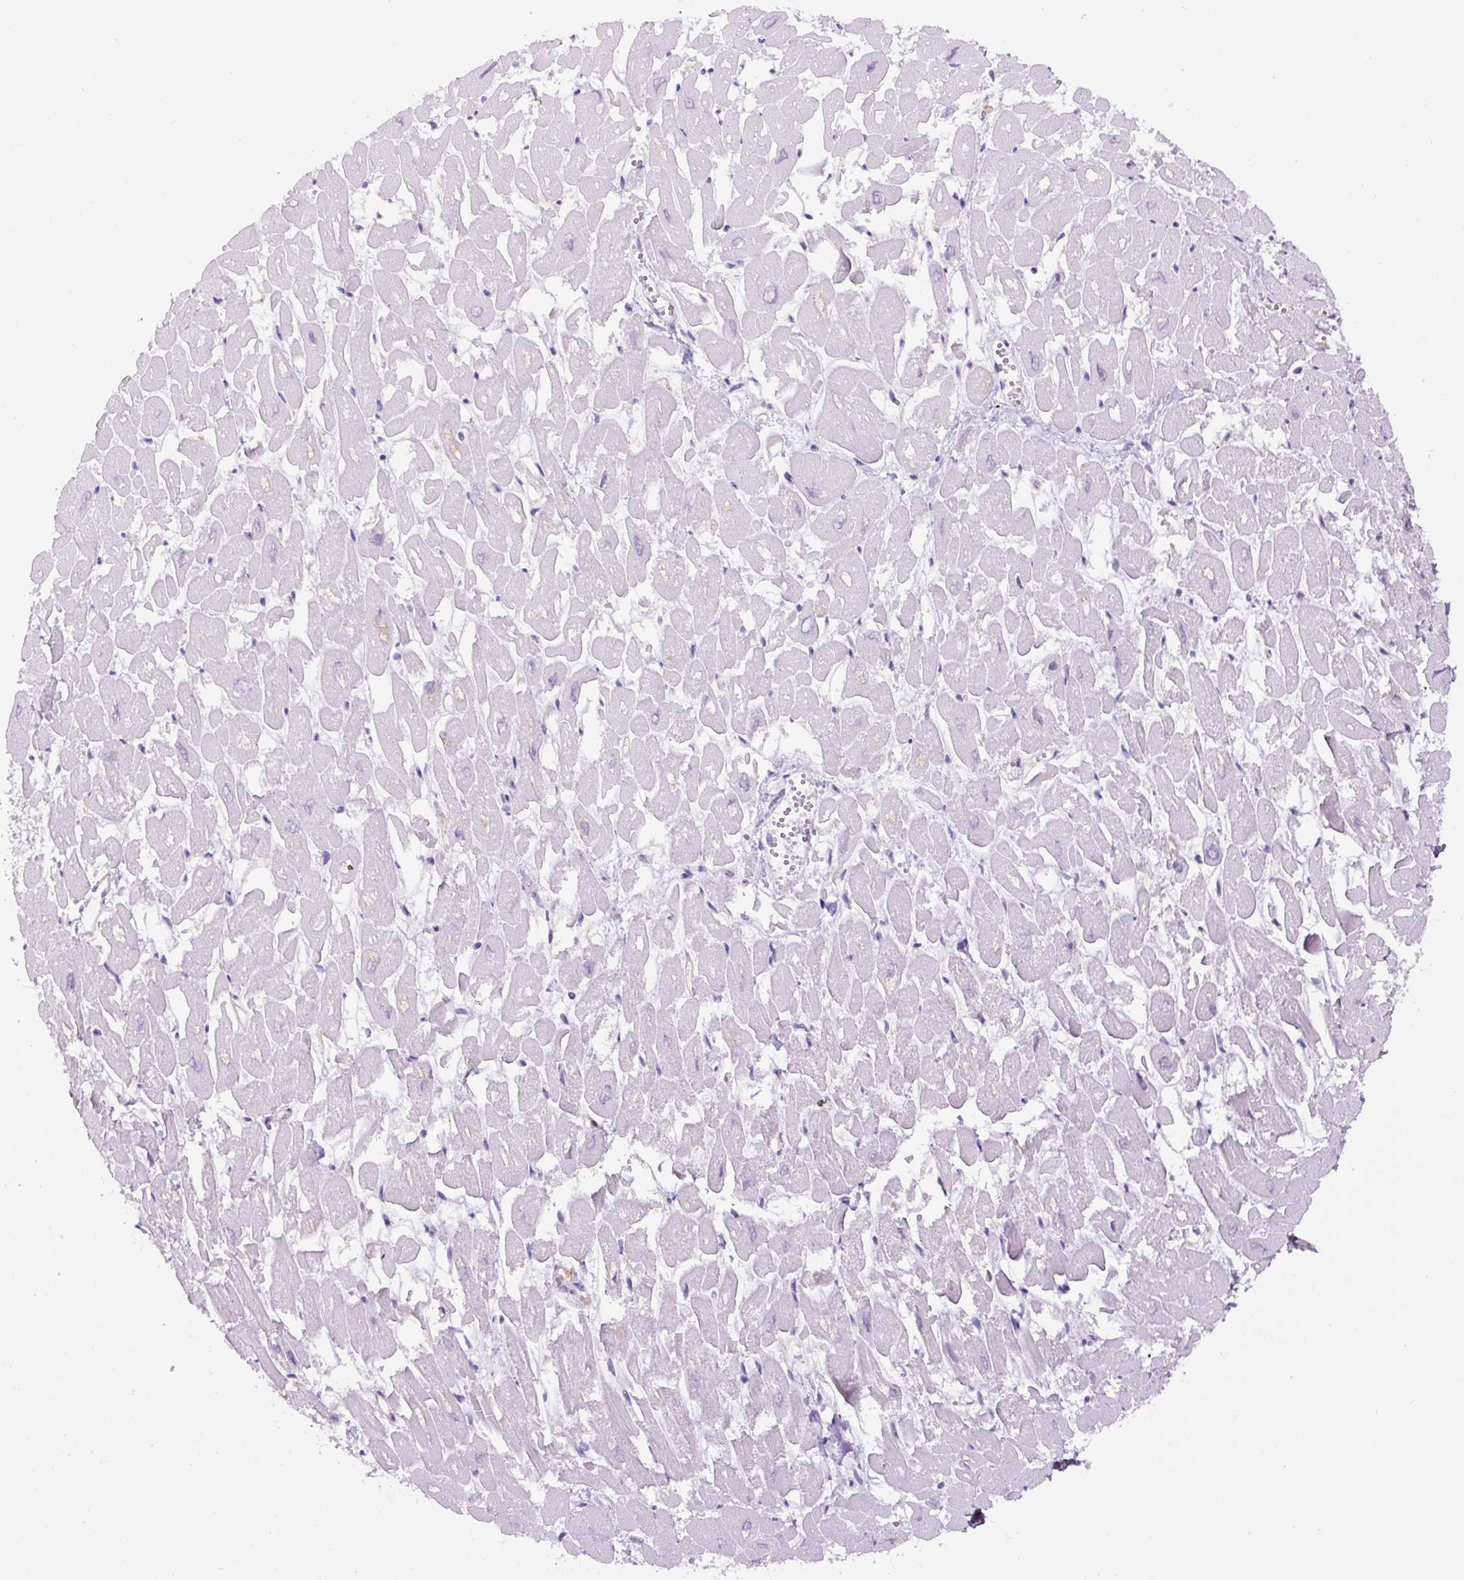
{"staining": {"intensity": "negative", "quantity": "none", "location": "none"}, "tissue": "heart muscle", "cell_type": "Cardiomyocytes", "image_type": "normal", "snomed": [{"axis": "morphology", "description": "Normal tissue, NOS"}, {"axis": "topography", "description": "Heart"}], "caption": "Human heart muscle stained for a protein using IHC demonstrates no staining in cardiomyocytes.", "gene": "B3GALT5", "patient": {"sex": "male", "age": 54}}